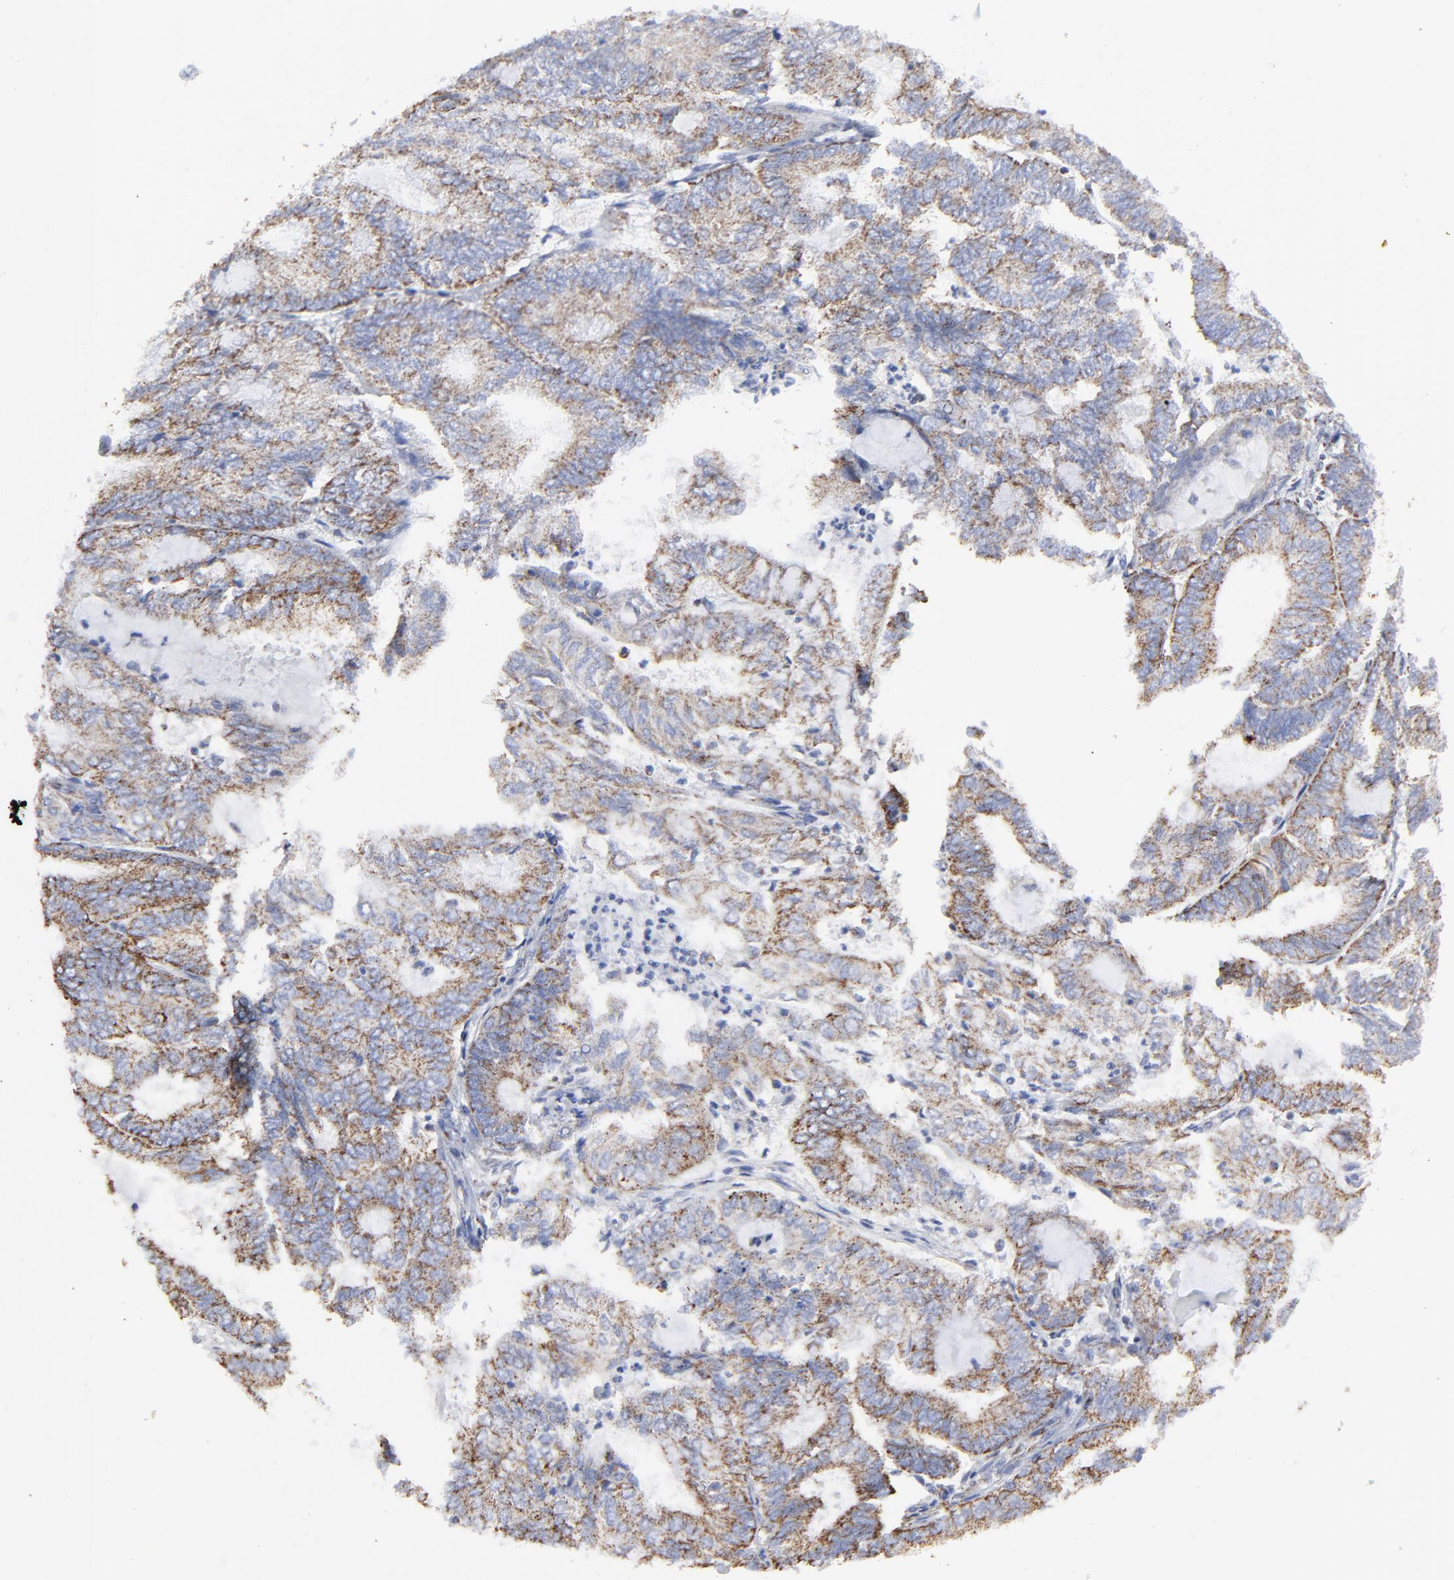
{"staining": {"intensity": "moderate", "quantity": ">75%", "location": "cytoplasmic/membranous"}, "tissue": "endometrial cancer", "cell_type": "Tumor cells", "image_type": "cancer", "snomed": [{"axis": "morphology", "description": "Adenocarcinoma, NOS"}, {"axis": "topography", "description": "Endometrium"}], "caption": "Protein expression analysis of human endometrial cancer reveals moderate cytoplasmic/membranous staining in approximately >75% of tumor cells. (DAB = brown stain, brightfield microscopy at high magnification).", "gene": "PINK1", "patient": {"sex": "female", "age": 59}}